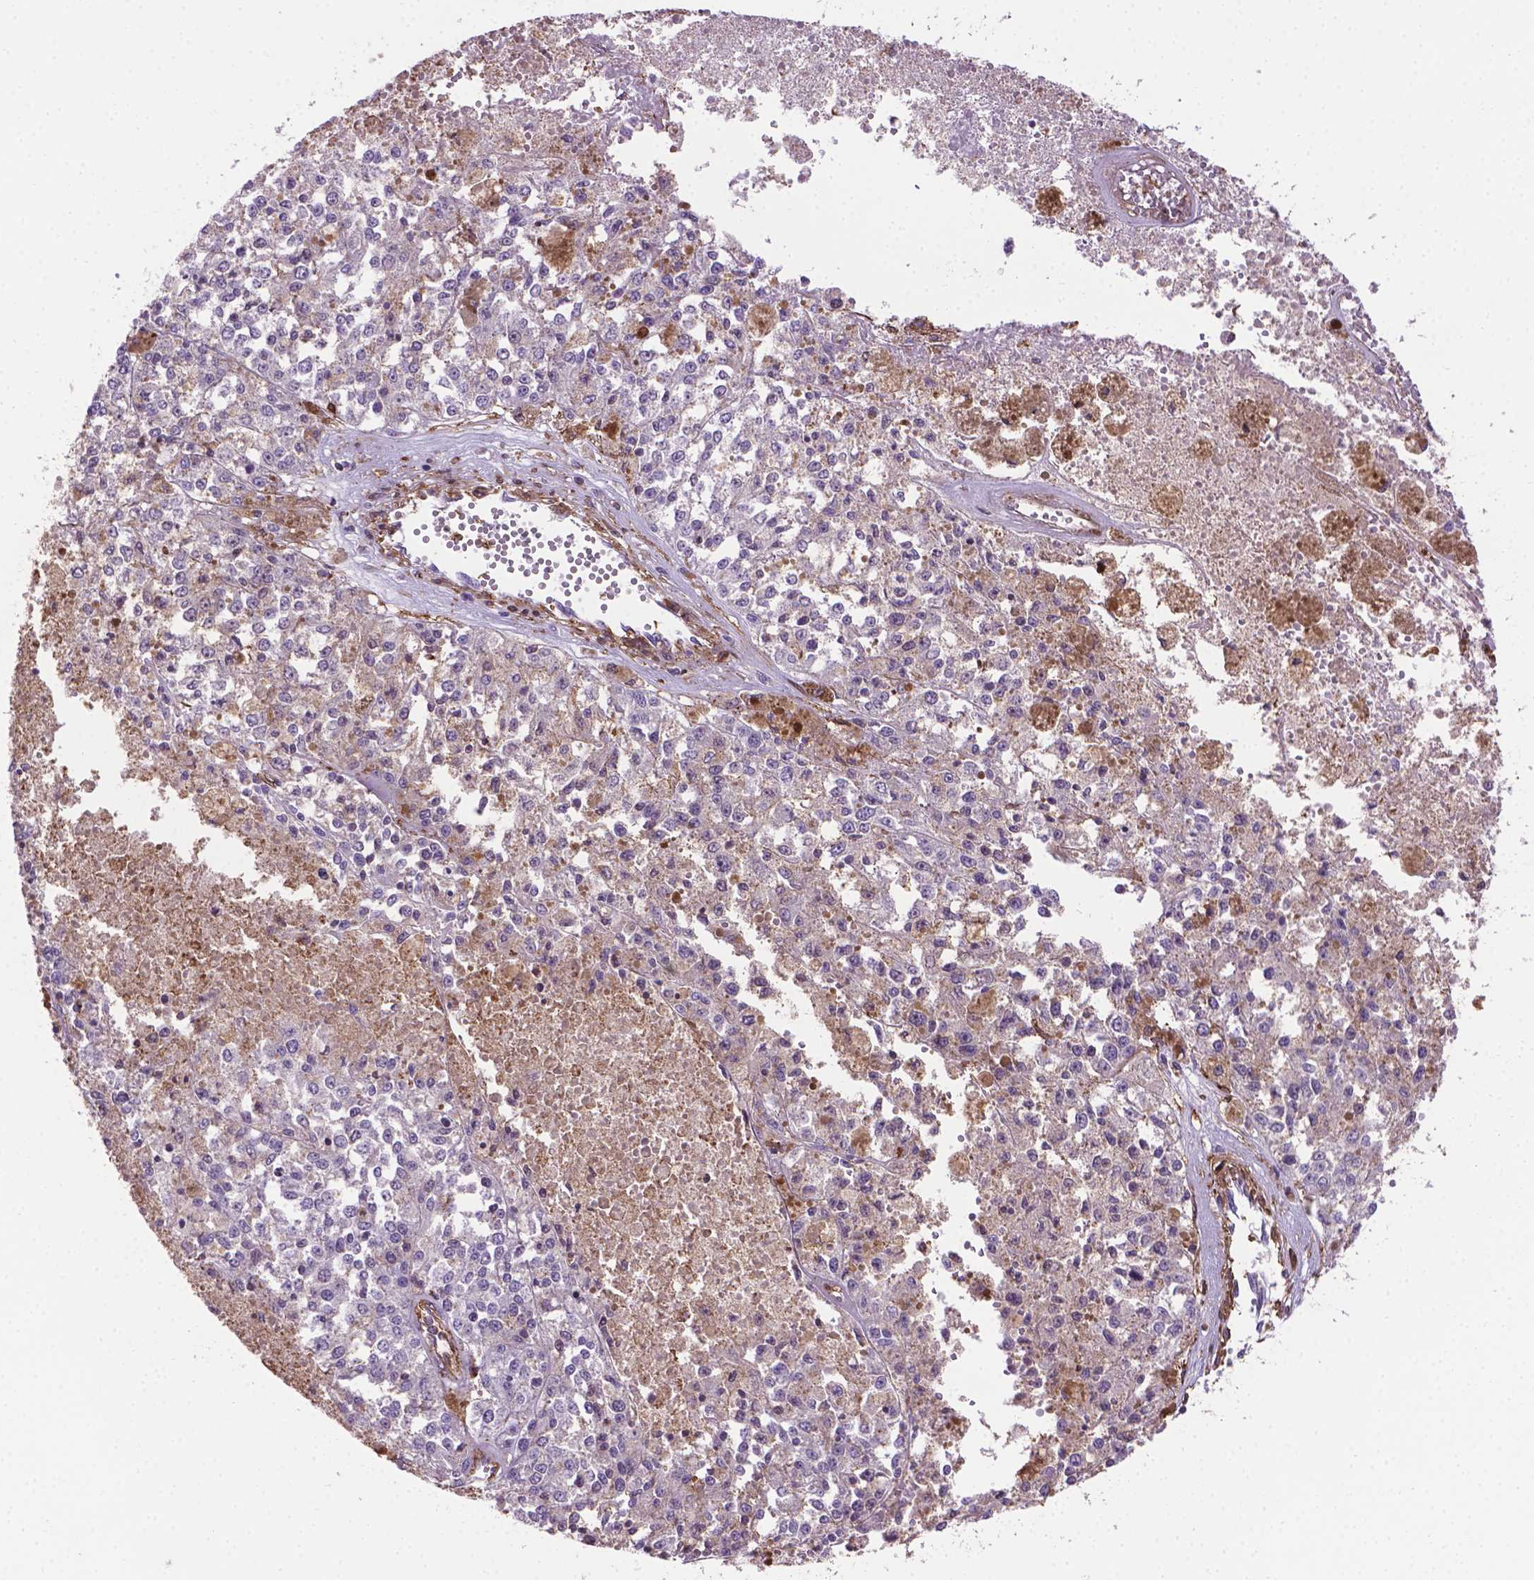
{"staining": {"intensity": "negative", "quantity": "none", "location": "none"}, "tissue": "melanoma", "cell_type": "Tumor cells", "image_type": "cancer", "snomed": [{"axis": "morphology", "description": "Malignant melanoma, Metastatic site"}, {"axis": "topography", "description": "Lymph node"}], "caption": "This image is of melanoma stained with immunohistochemistry (IHC) to label a protein in brown with the nuclei are counter-stained blue. There is no staining in tumor cells.", "gene": "ACAD10", "patient": {"sex": "female", "age": 64}}